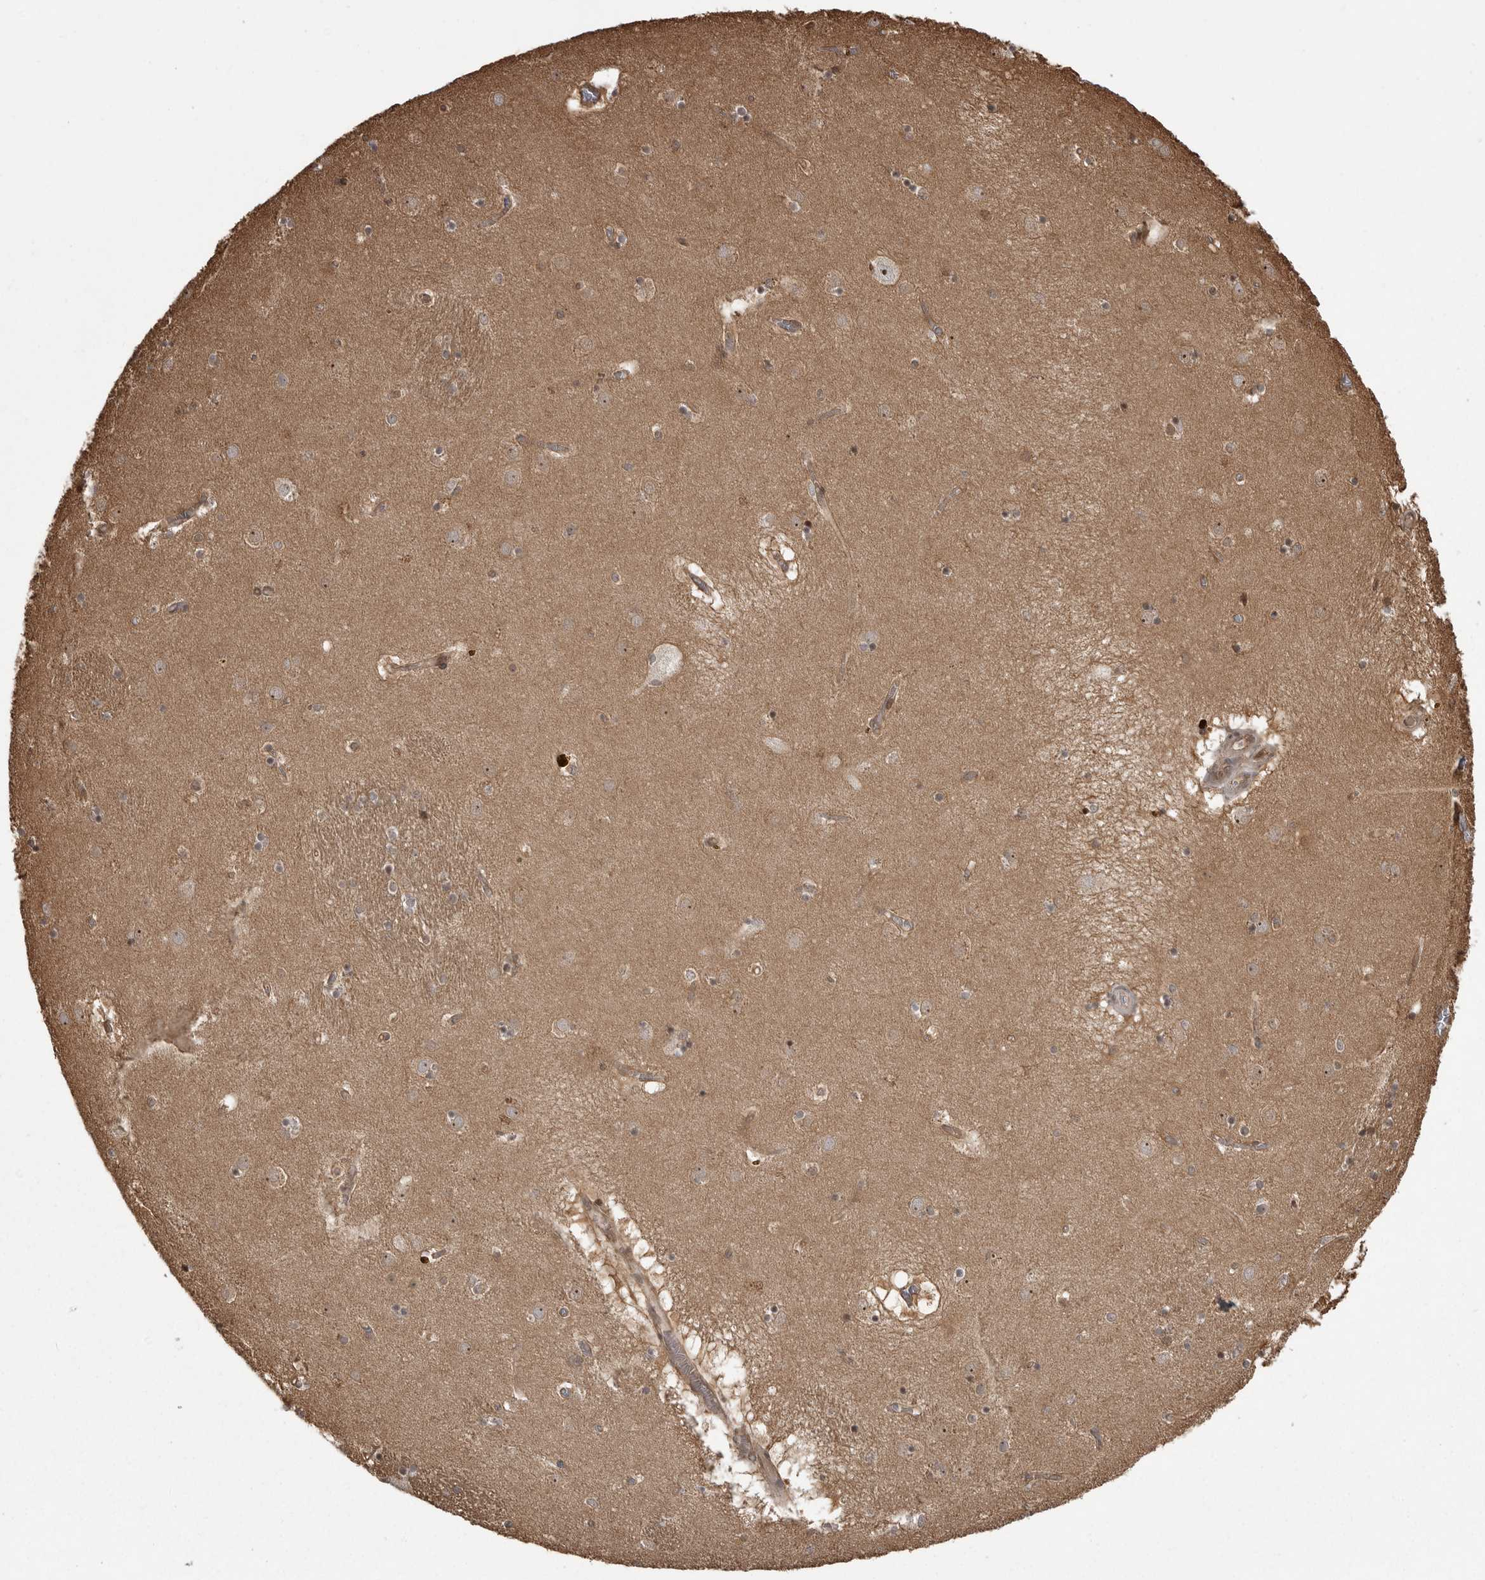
{"staining": {"intensity": "negative", "quantity": "none", "location": "none"}, "tissue": "caudate", "cell_type": "Glial cells", "image_type": "normal", "snomed": [{"axis": "morphology", "description": "Normal tissue, NOS"}, {"axis": "topography", "description": "Lateral ventricle wall"}], "caption": "Immunohistochemistry micrograph of normal caudate stained for a protein (brown), which shows no expression in glial cells. The staining is performed using DAB brown chromogen with nuclei counter-stained in using hematoxylin.", "gene": "DNAJC8", "patient": {"sex": "male", "age": 70}}